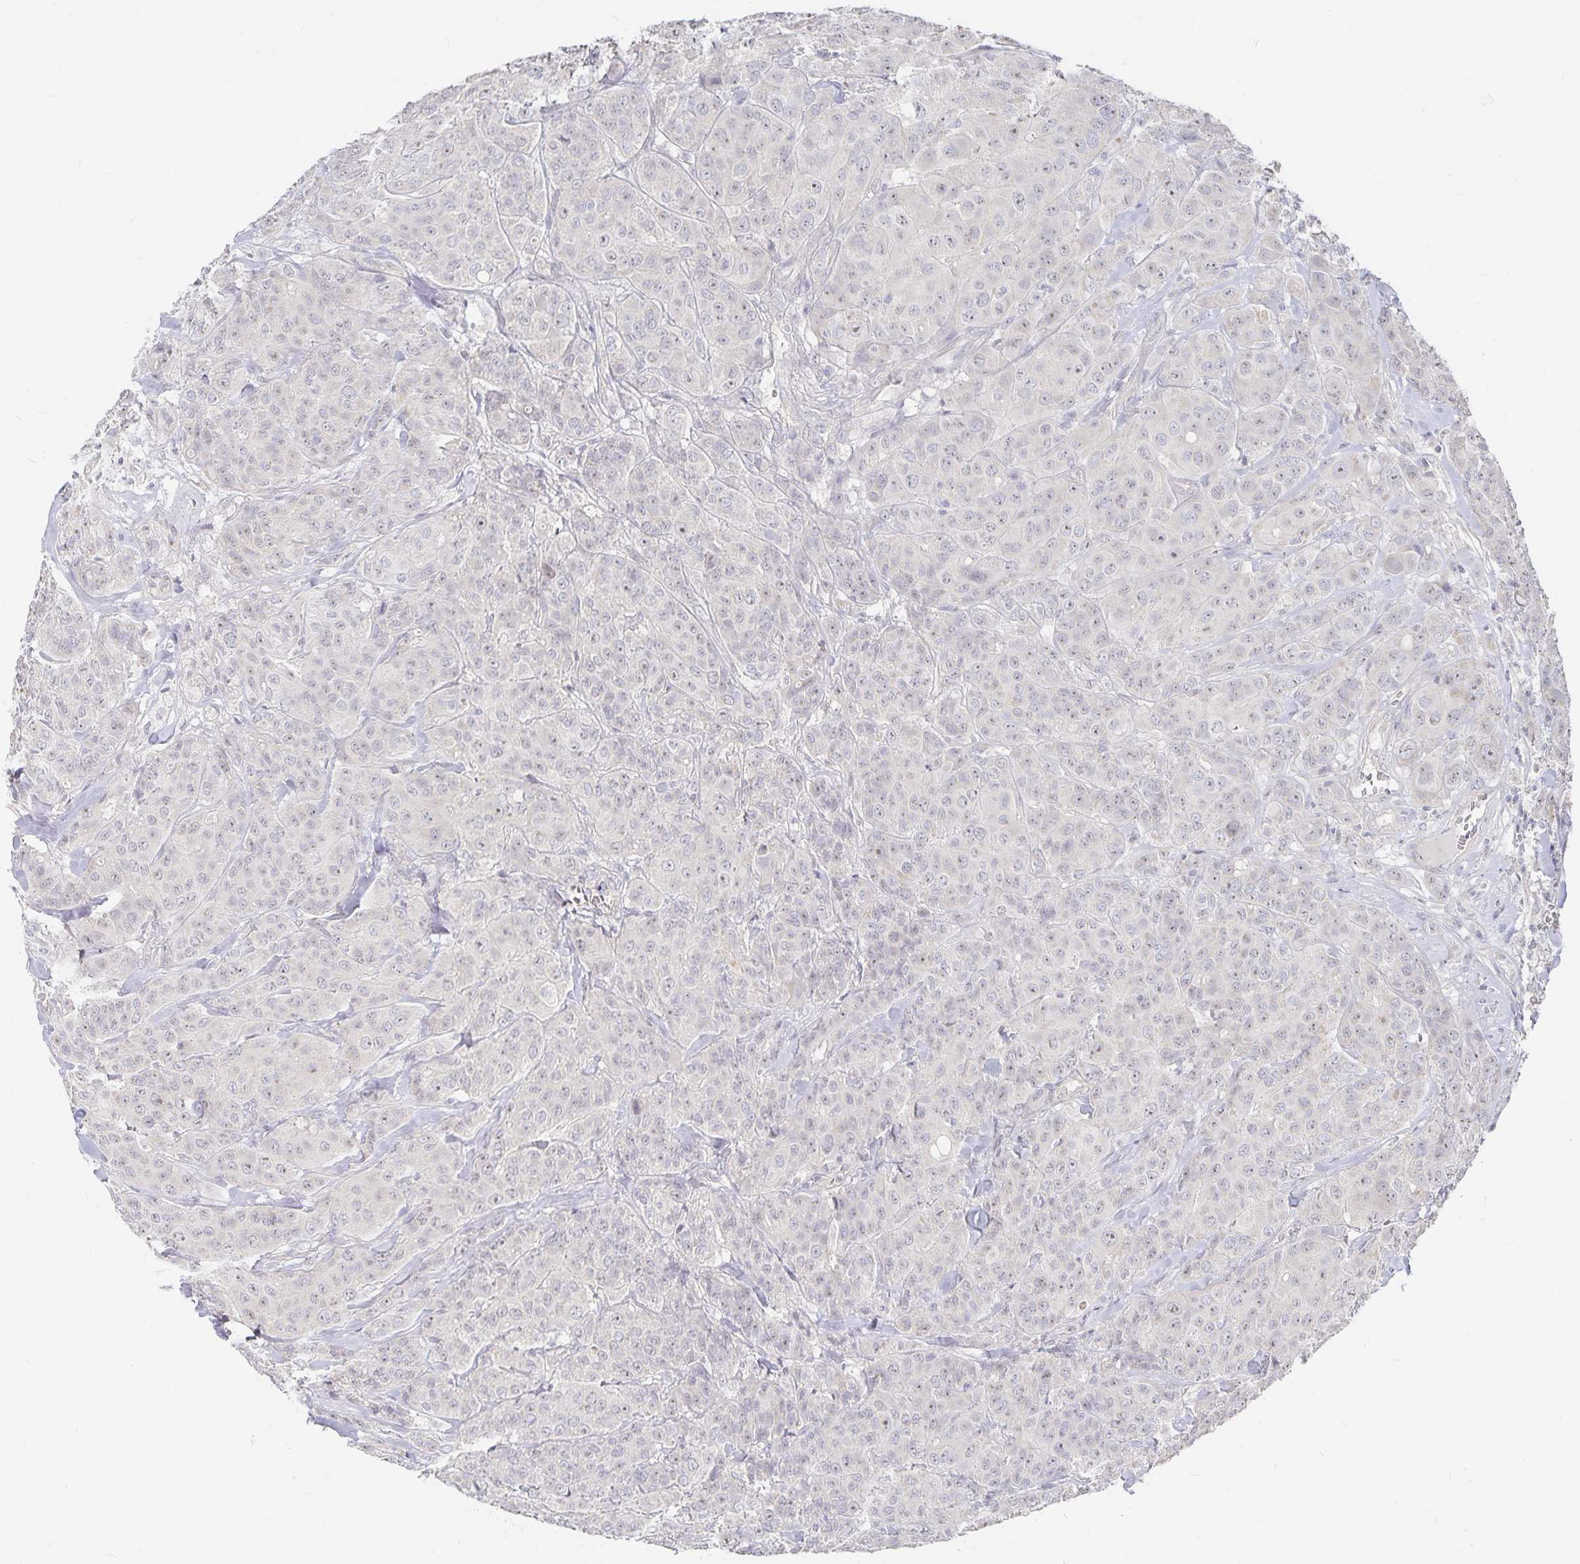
{"staining": {"intensity": "negative", "quantity": "none", "location": "none"}, "tissue": "breast cancer", "cell_type": "Tumor cells", "image_type": "cancer", "snomed": [{"axis": "morphology", "description": "Normal tissue, NOS"}, {"axis": "morphology", "description": "Duct carcinoma"}, {"axis": "topography", "description": "Breast"}], "caption": "Protein analysis of breast invasive ductal carcinoma exhibits no significant expression in tumor cells.", "gene": "DNAH9", "patient": {"sex": "female", "age": 43}}